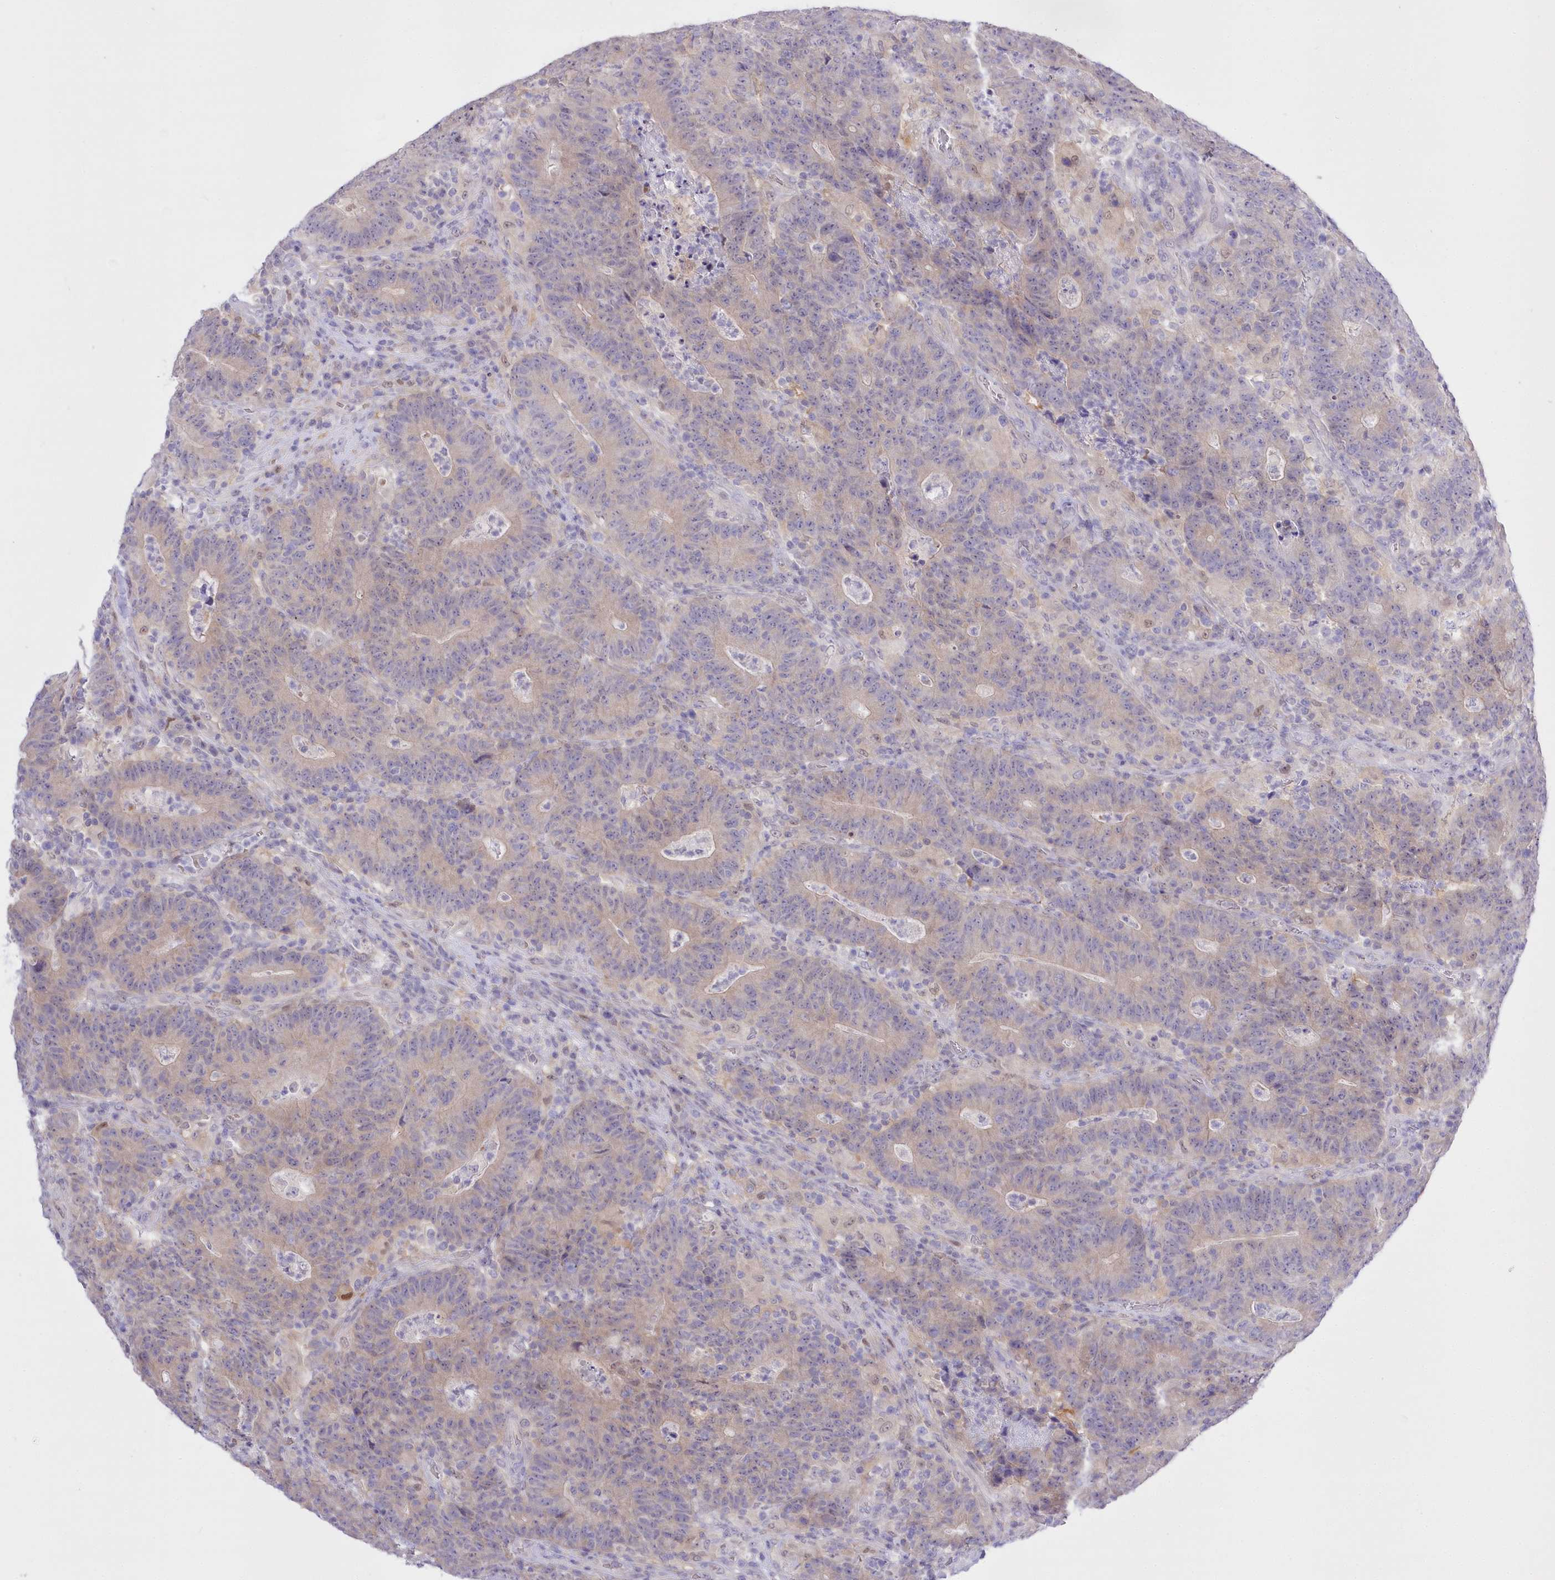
{"staining": {"intensity": "weak", "quantity": ">75%", "location": "cytoplasmic/membranous"}, "tissue": "colorectal cancer", "cell_type": "Tumor cells", "image_type": "cancer", "snomed": [{"axis": "morphology", "description": "Normal tissue, NOS"}, {"axis": "morphology", "description": "Adenocarcinoma, NOS"}, {"axis": "topography", "description": "Colon"}], "caption": "The immunohistochemical stain highlights weak cytoplasmic/membranous staining in tumor cells of colorectal cancer tissue. The protein of interest is stained brown, and the nuclei are stained in blue (DAB (3,3'-diaminobenzidine) IHC with brightfield microscopy, high magnification).", "gene": "UBA6", "patient": {"sex": "female", "age": 75}}